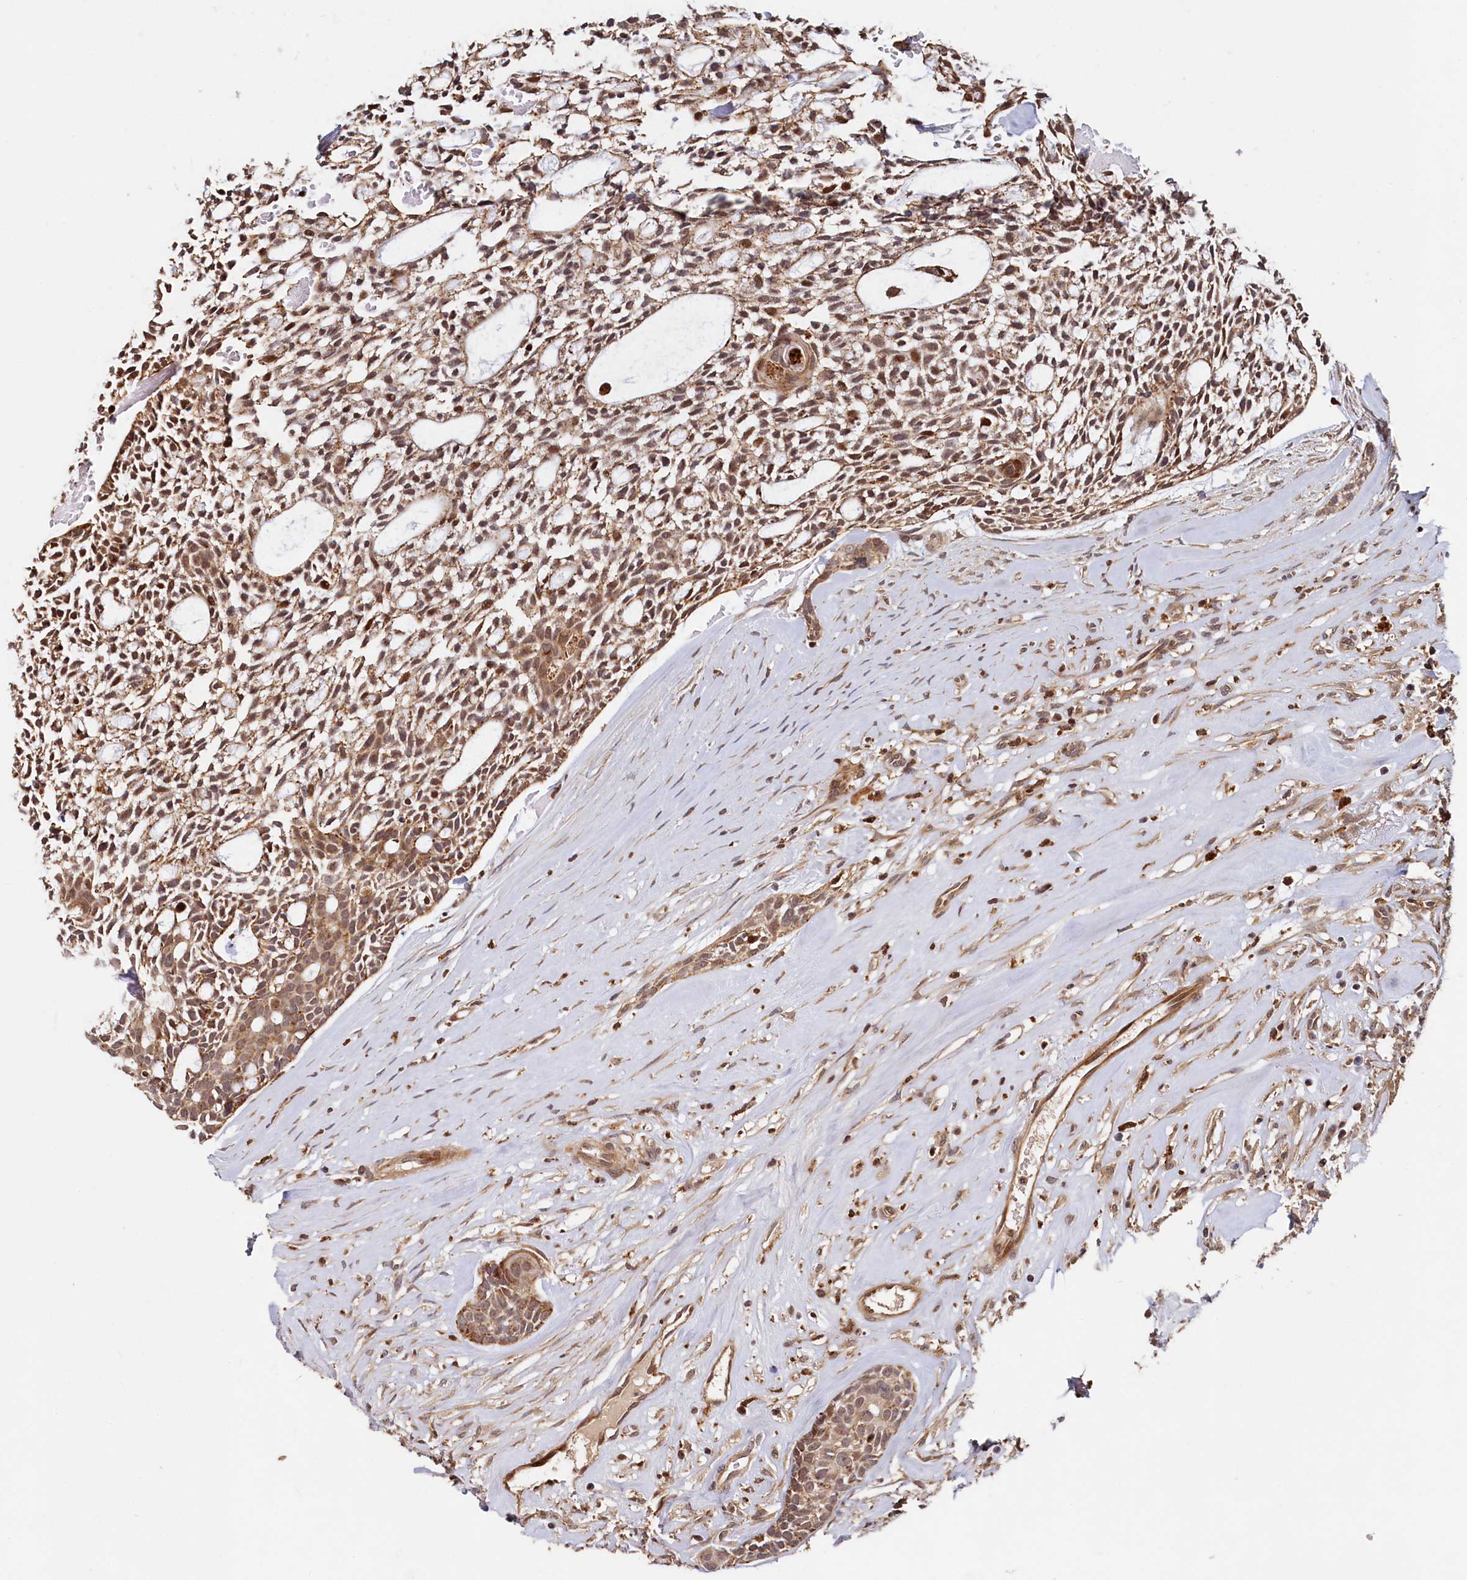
{"staining": {"intensity": "moderate", "quantity": ">75%", "location": "cytoplasmic/membranous,nuclear"}, "tissue": "head and neck cancer", "cell_type": "Tumor cells", "image_type": "cancer", "snomed": [{"axis": "morphology", "description": "Adenocarcinoma, NOS"}, {"axis": "topography", "description": "Subcutis"}, {"axis": "topography", "description": "Head-Neck"}], "caption": "A photomicrograph showing moderate cytoplasmic/membranous and nuclear staining in approximately >75% of tumor cells in head and neck adenocarcinoma, as visualized by brown immunohistochemical staining.", "gene": "TRIM23", "patient": {"sex": "female", "age": 73}}